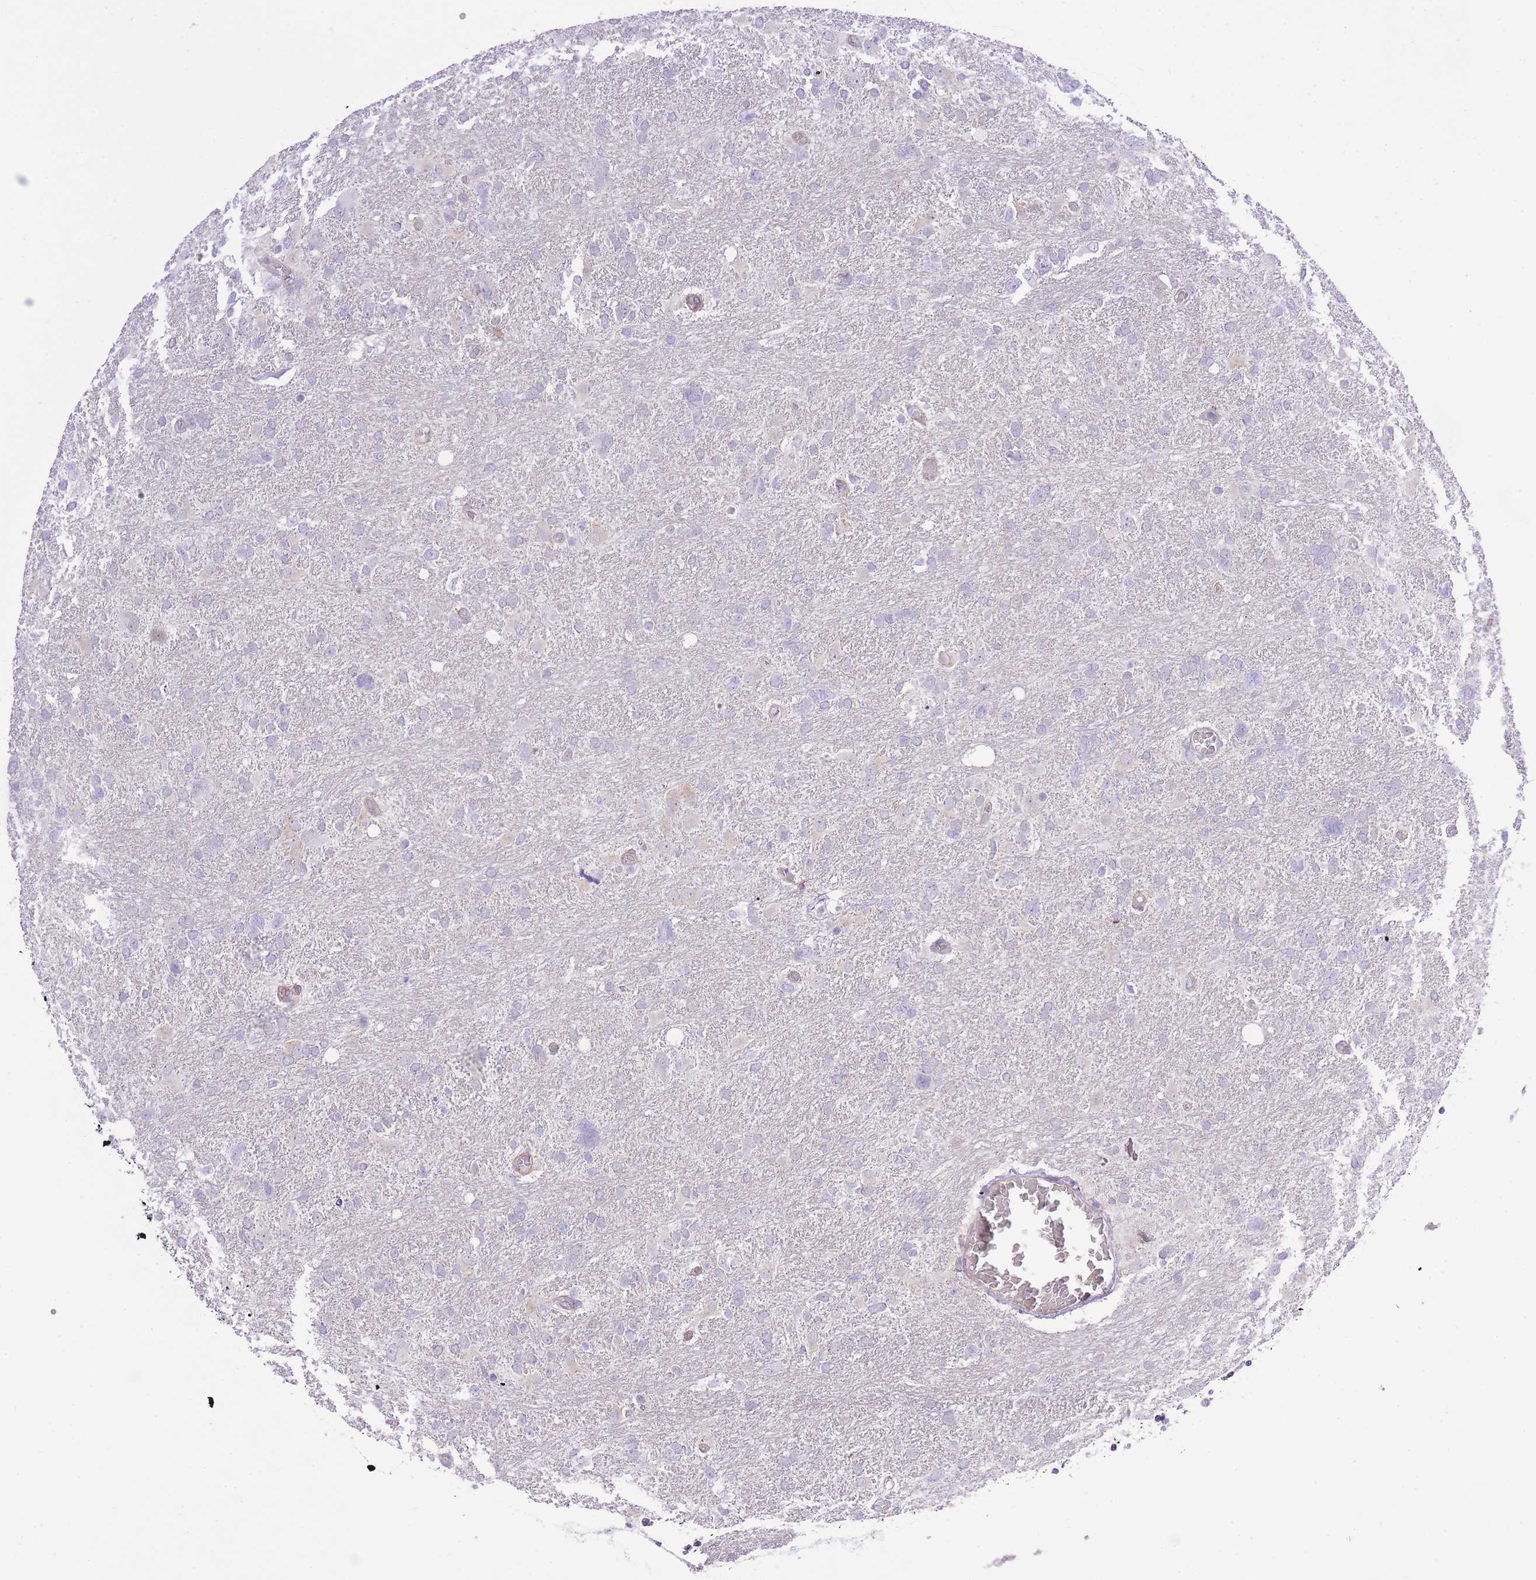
{"staining": {"intensity": "negative", "quantity": "none", "location": "none"}, "tissue": "glioma", "cell_type": "Tumor cells", "image_type": "cancer", "snomed": [{"axis": "morphology", "description": "Glioma, malignant, High grade"}, {"axis": "topography", "description": "Brain"}], "caption": "This is a photomicrograph of immunohistochemistry (IHC) staining of high-grade glioma (malignant), which shows no positivity in tumor cells.", "gene": "MEIOSIN", "patient": {"sex": "male", "age": 61}}